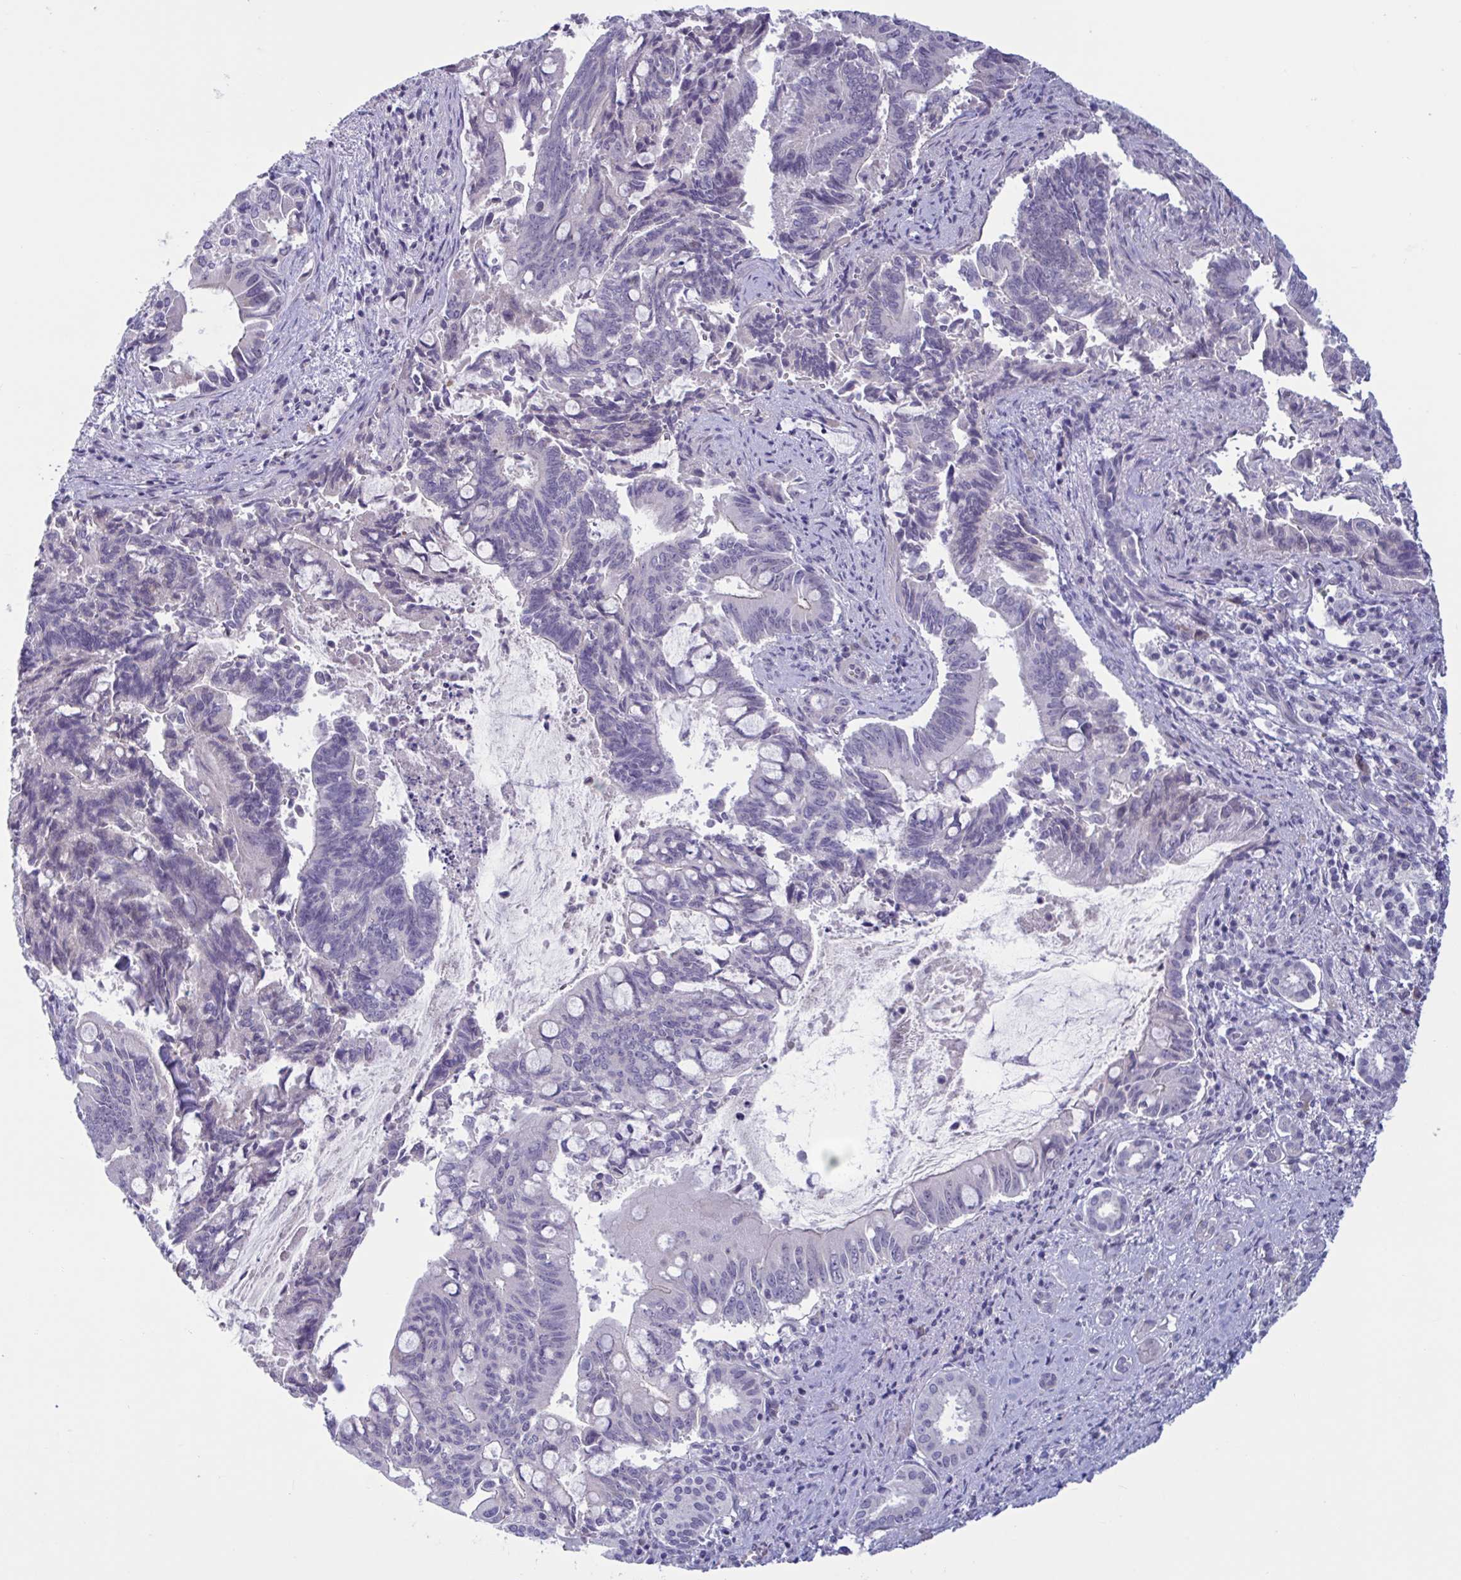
{"staining": {"intensity": "negative", "quantity": "none", "location": "none"}, "tissue": "pancreatic cancer", "cell_type": "Tumor cells", "image_type": "cancer", "snomed": [{"axis": "morphology", "description": "Adenocarcinoma, NOS"}, {"axis": "topography", "description": "Pancreas"}], "caption": "There is no significant expression in tumor cells of pancreatic adenocarcinoma.", "gene": "CNGB3", "patient": {"sex": "male", "age": 68}}